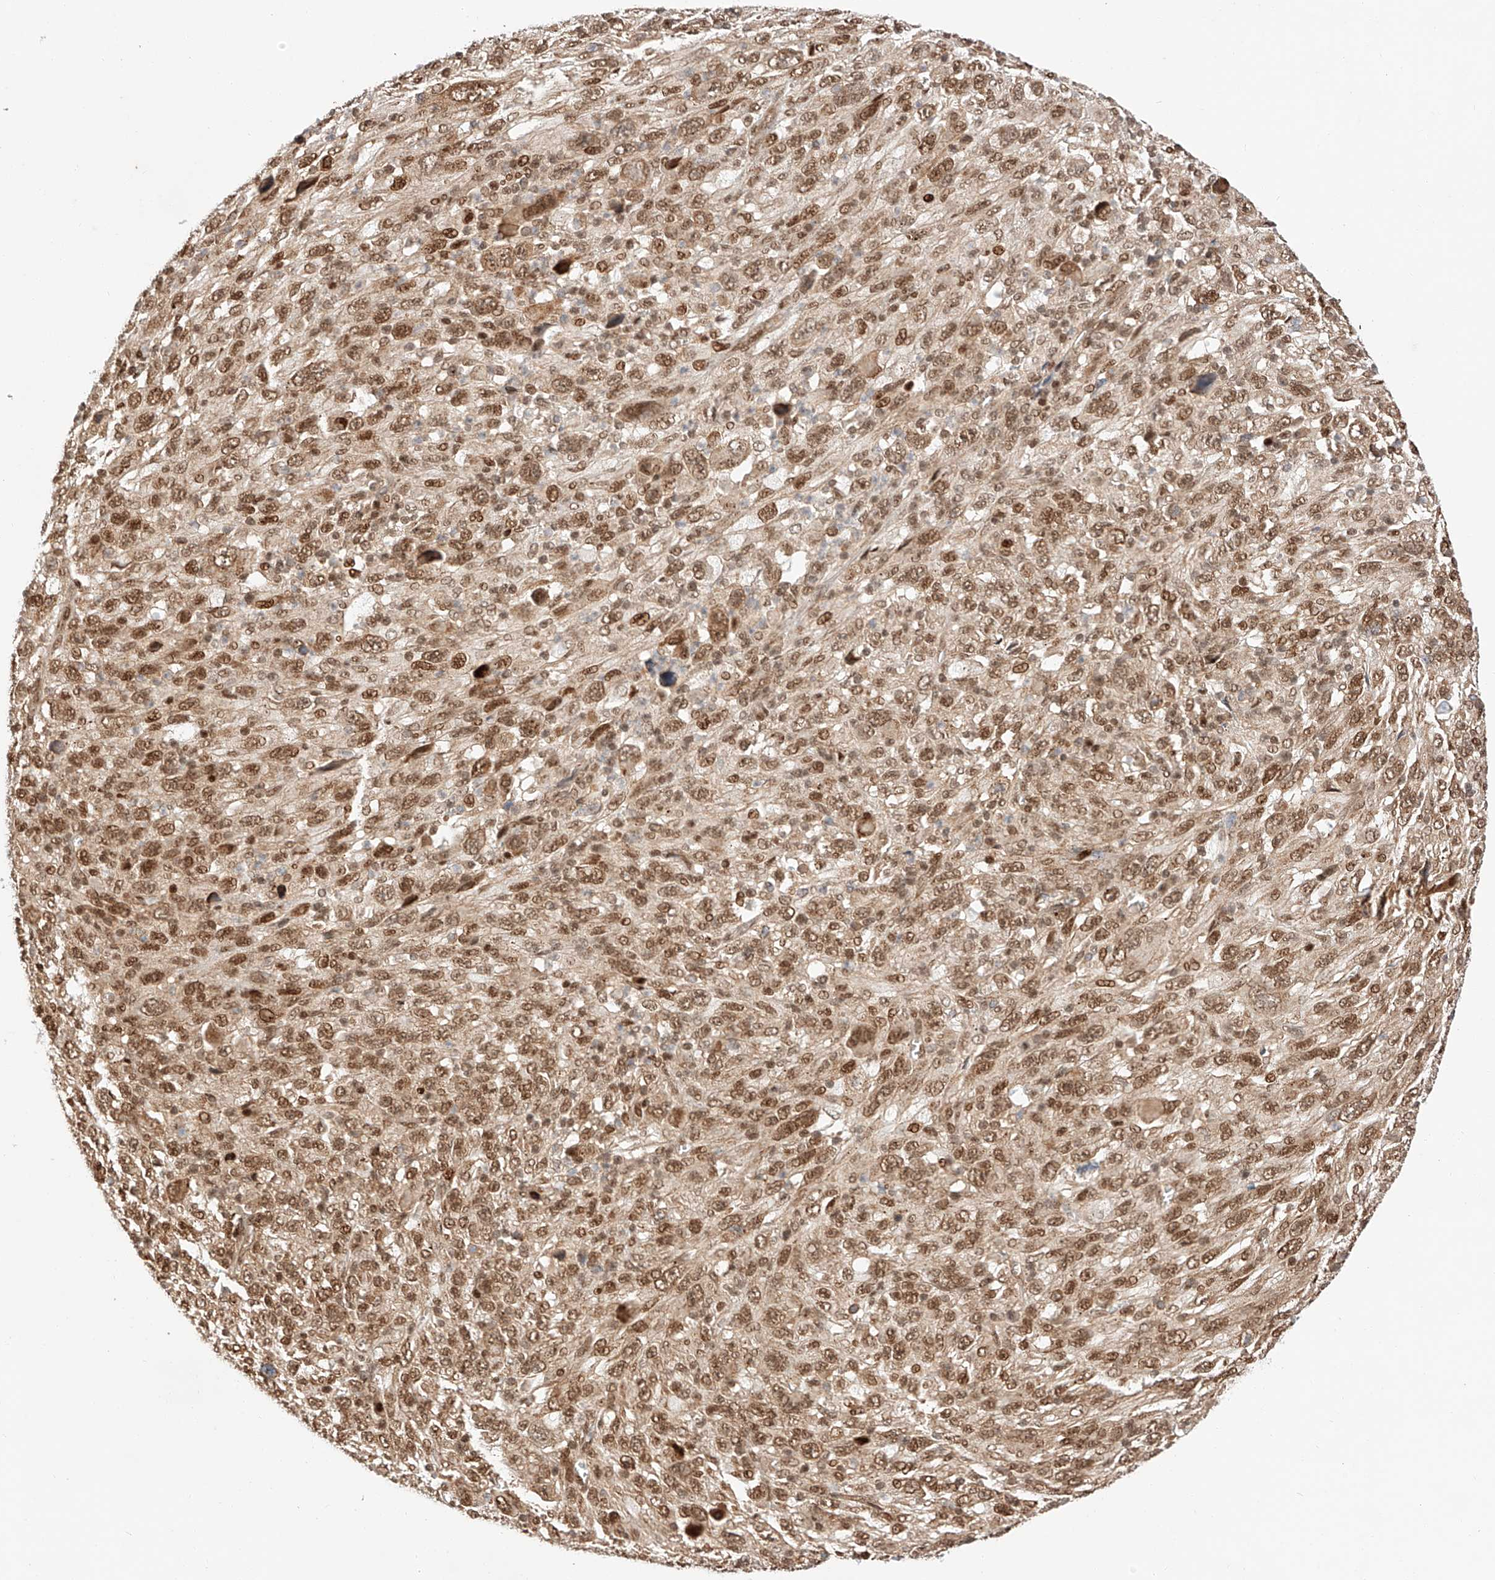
{"staining": {"intensity": "moderate", "quantity": ">75%", "location": "nuclear"}, "tissue": "melanoma", "cell_type": "Tumor cells", "image_type": "cancer", "snomed": [{"axis": "morphology", "description": "Malignant melanoma, Metastatic site"}, {"axis": "topography", "description": "Skin"}], "caption": "This histopathology image displays malignant melanoma (metastatic site) stained with immunohistochemistry (IHC) to label a protein in brown. The nuclear of tumor cells show moderate positivity for the protein. Nuclei are counter-stained blue.", "gene": "HDAC9", "patient": {"sex": "female", "age": 56}}